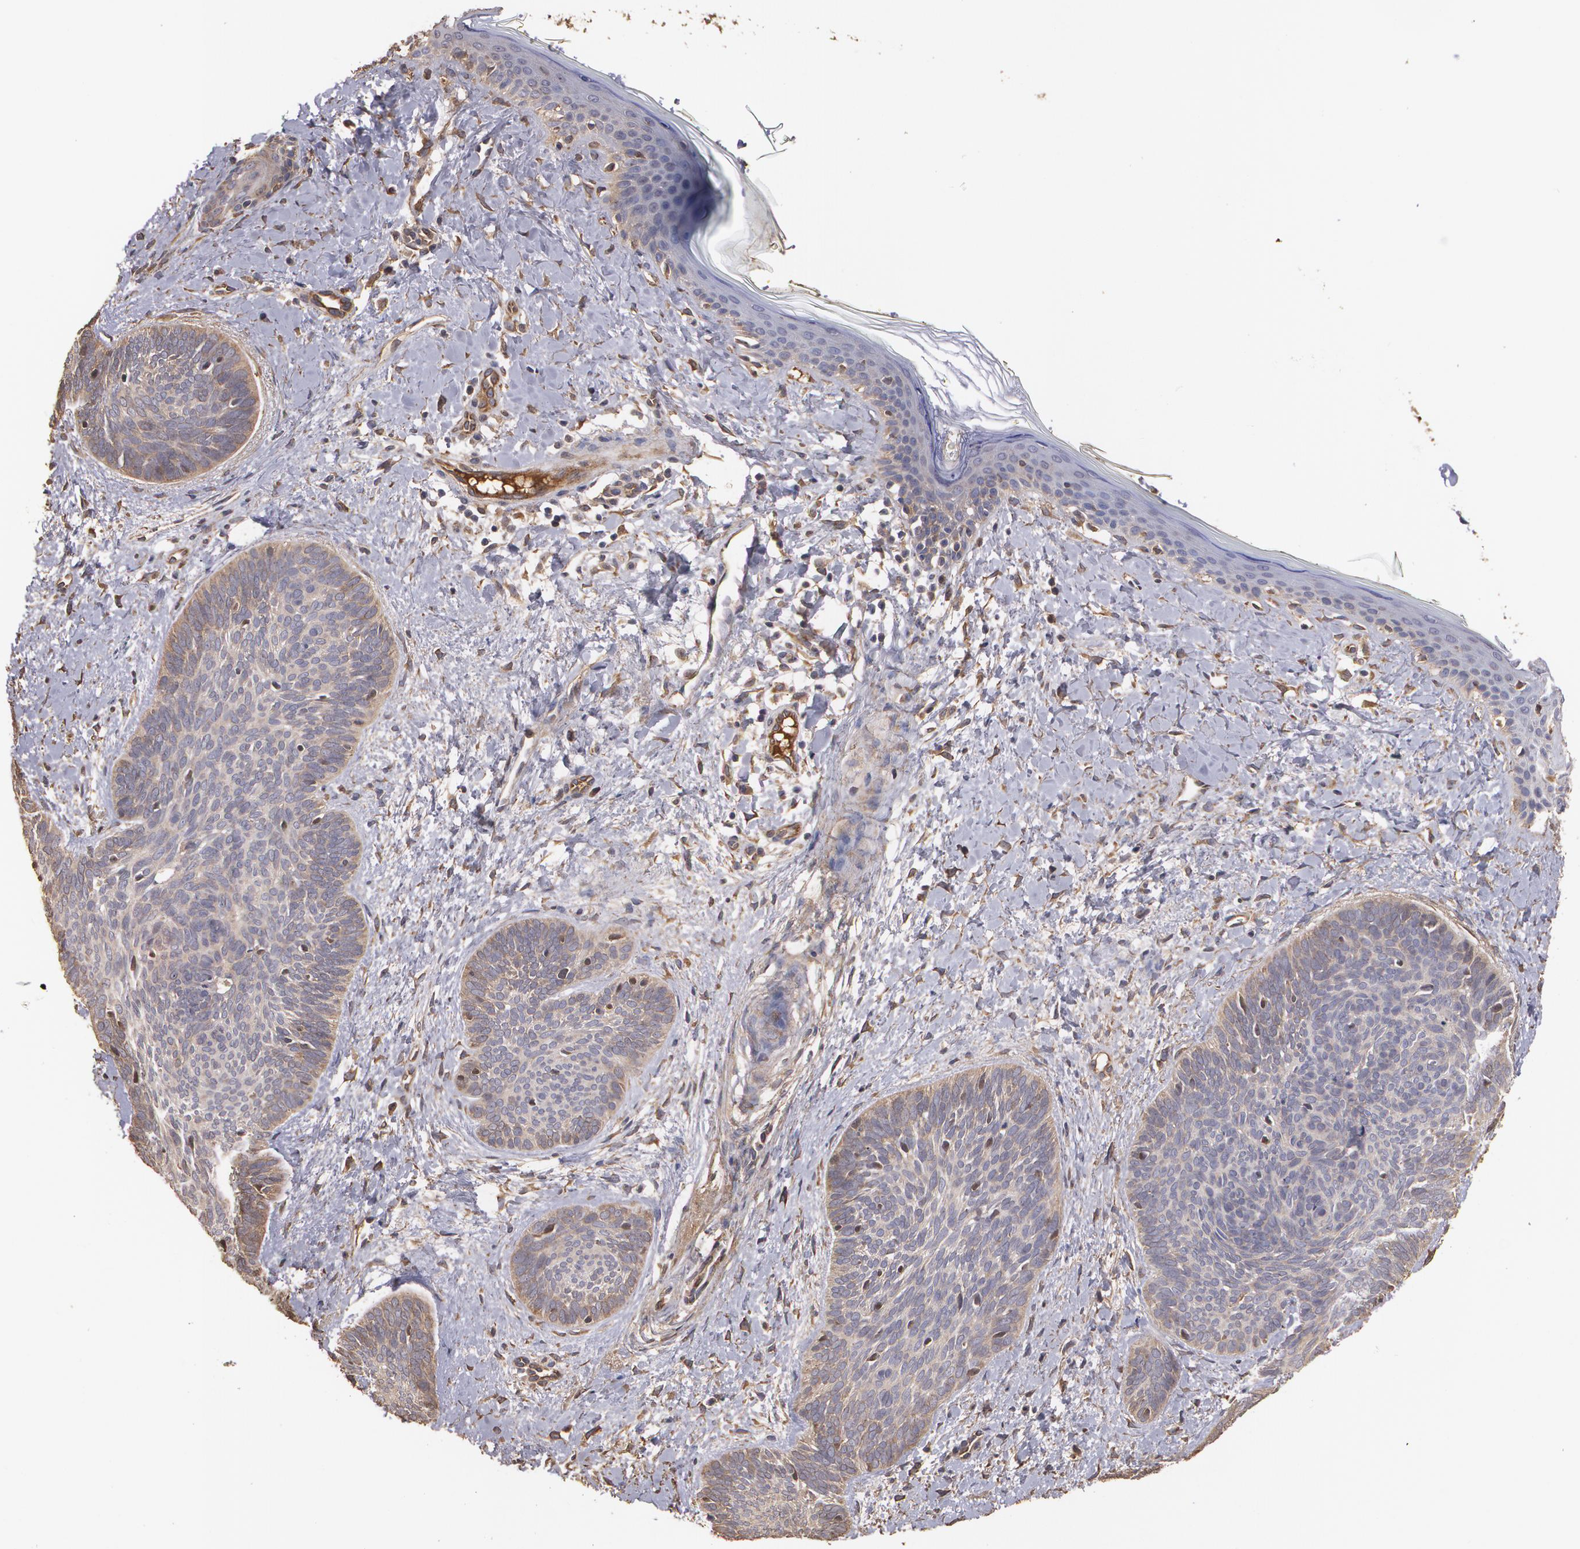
{"staining": {"intensity": "weak", "quantity": ">75%", "location": "cytoplasmic/membranous"}, "tissue": "skin cancer", "cell_type": "Tumor cells", "image_type": "cancer", "snomed": [{"axis": "morphology", "description": "Basal cell carcinoma"}, {"axis": "topography", "description": "Skin"}], "caption": "Tumor cells display low levels of weak cytoplasmic/membranous staining in about >75% of cells in skin cancer (basal cell carcinoma).", "gene": "PON1", "patient": {"sex": "female", "age": 81}}